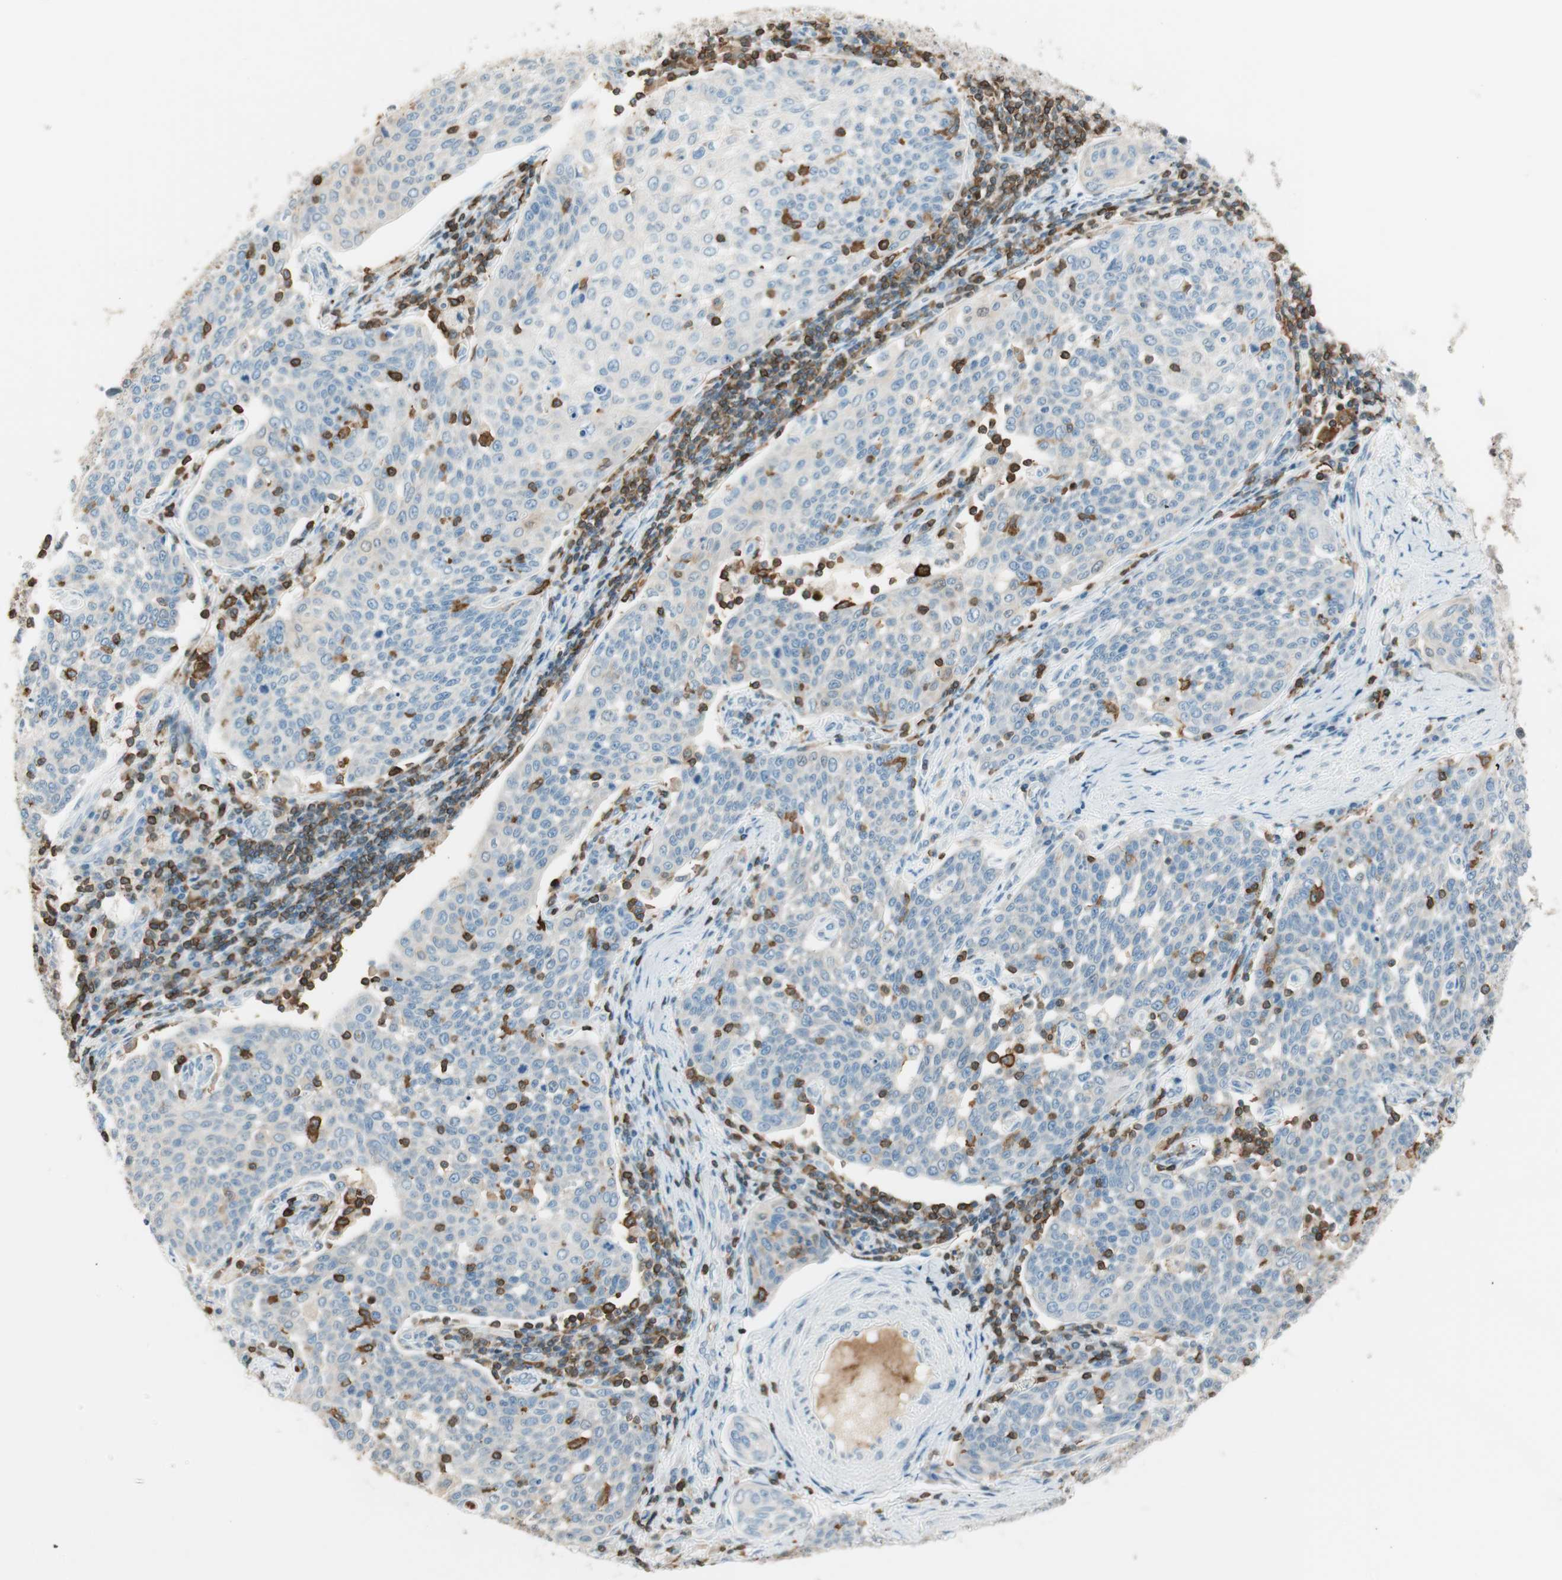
{"staining": {"intensity": "weak", "quantity": "25%-75%", "location": "cytoplasmic/membranous"}, "tissue": "cervical cancer", "cell_type": "Tumor cells", "image_type": "cancer", "snomed": [{"axis": "morphology", "description": "Squamous cell carcinoma, NOS"}, {"axis": "topography", "description": "Cervix"}], "caption": "Protein staining reveals weak cytoplasmic/membranous expression in approximately 25%-75% of tumor cells in cervical squamous cell carcinoma.", "gene": "HPGD", "patient": {"sex": "female", "age": 34}}